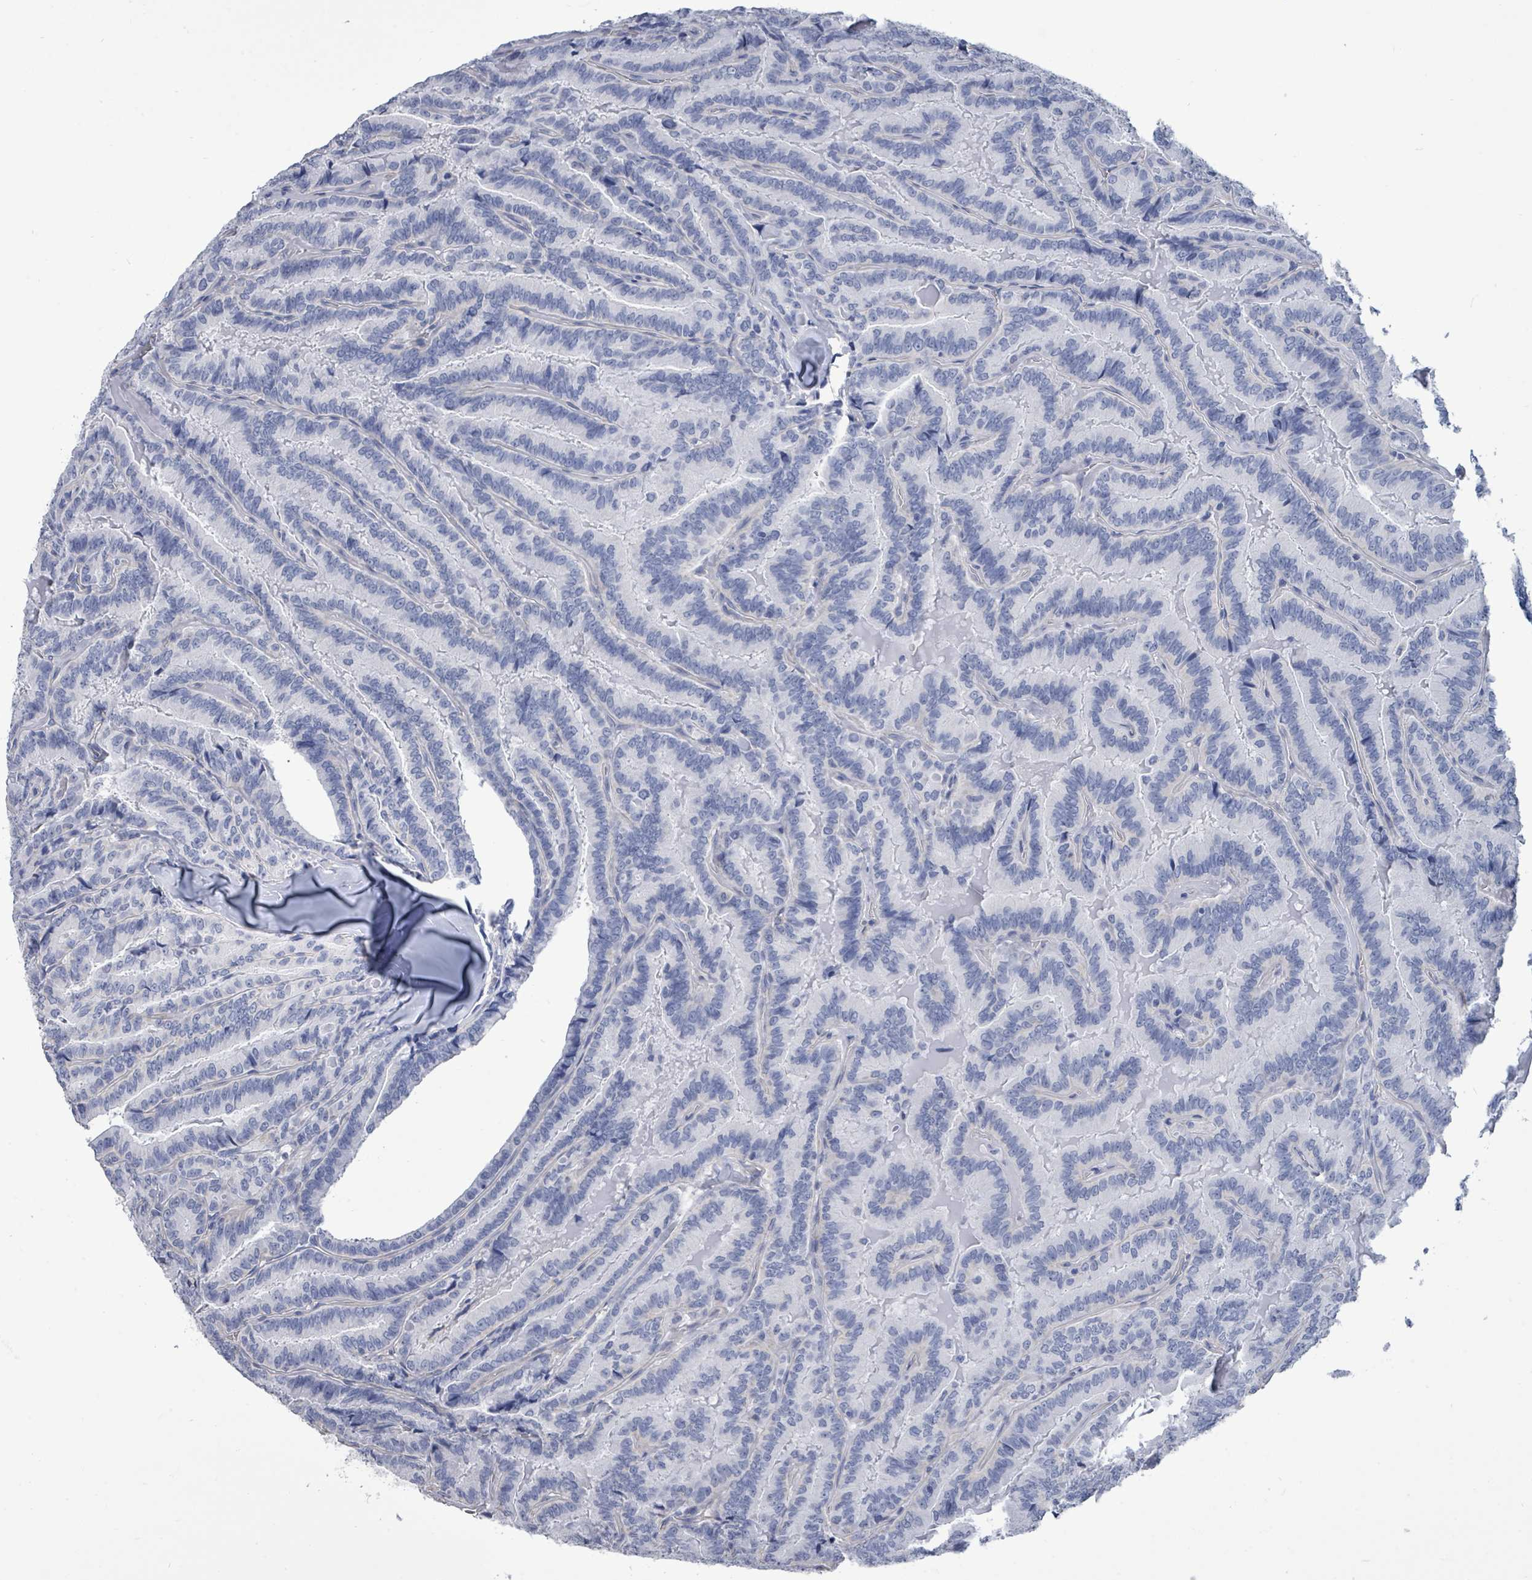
{"staining": {"intensity": "negative", "quantity": "none", "location": "none"}, "tissue": "thyroid cancer", "cell_type": "Tumor cells", "image_type": "cancer", "snomed": [{"axis": "morphology", "description": "Papillary adenocarcinoma, NOS"}, {"axis": "topography", "description": "Thyroid gland"}], "caption": "This is an immunohistochemistry image of human thyroid cancer. There is no expression in tumor cells.", "gene": "CT45A5", "patient": {"sex": "male", "age": 61}}